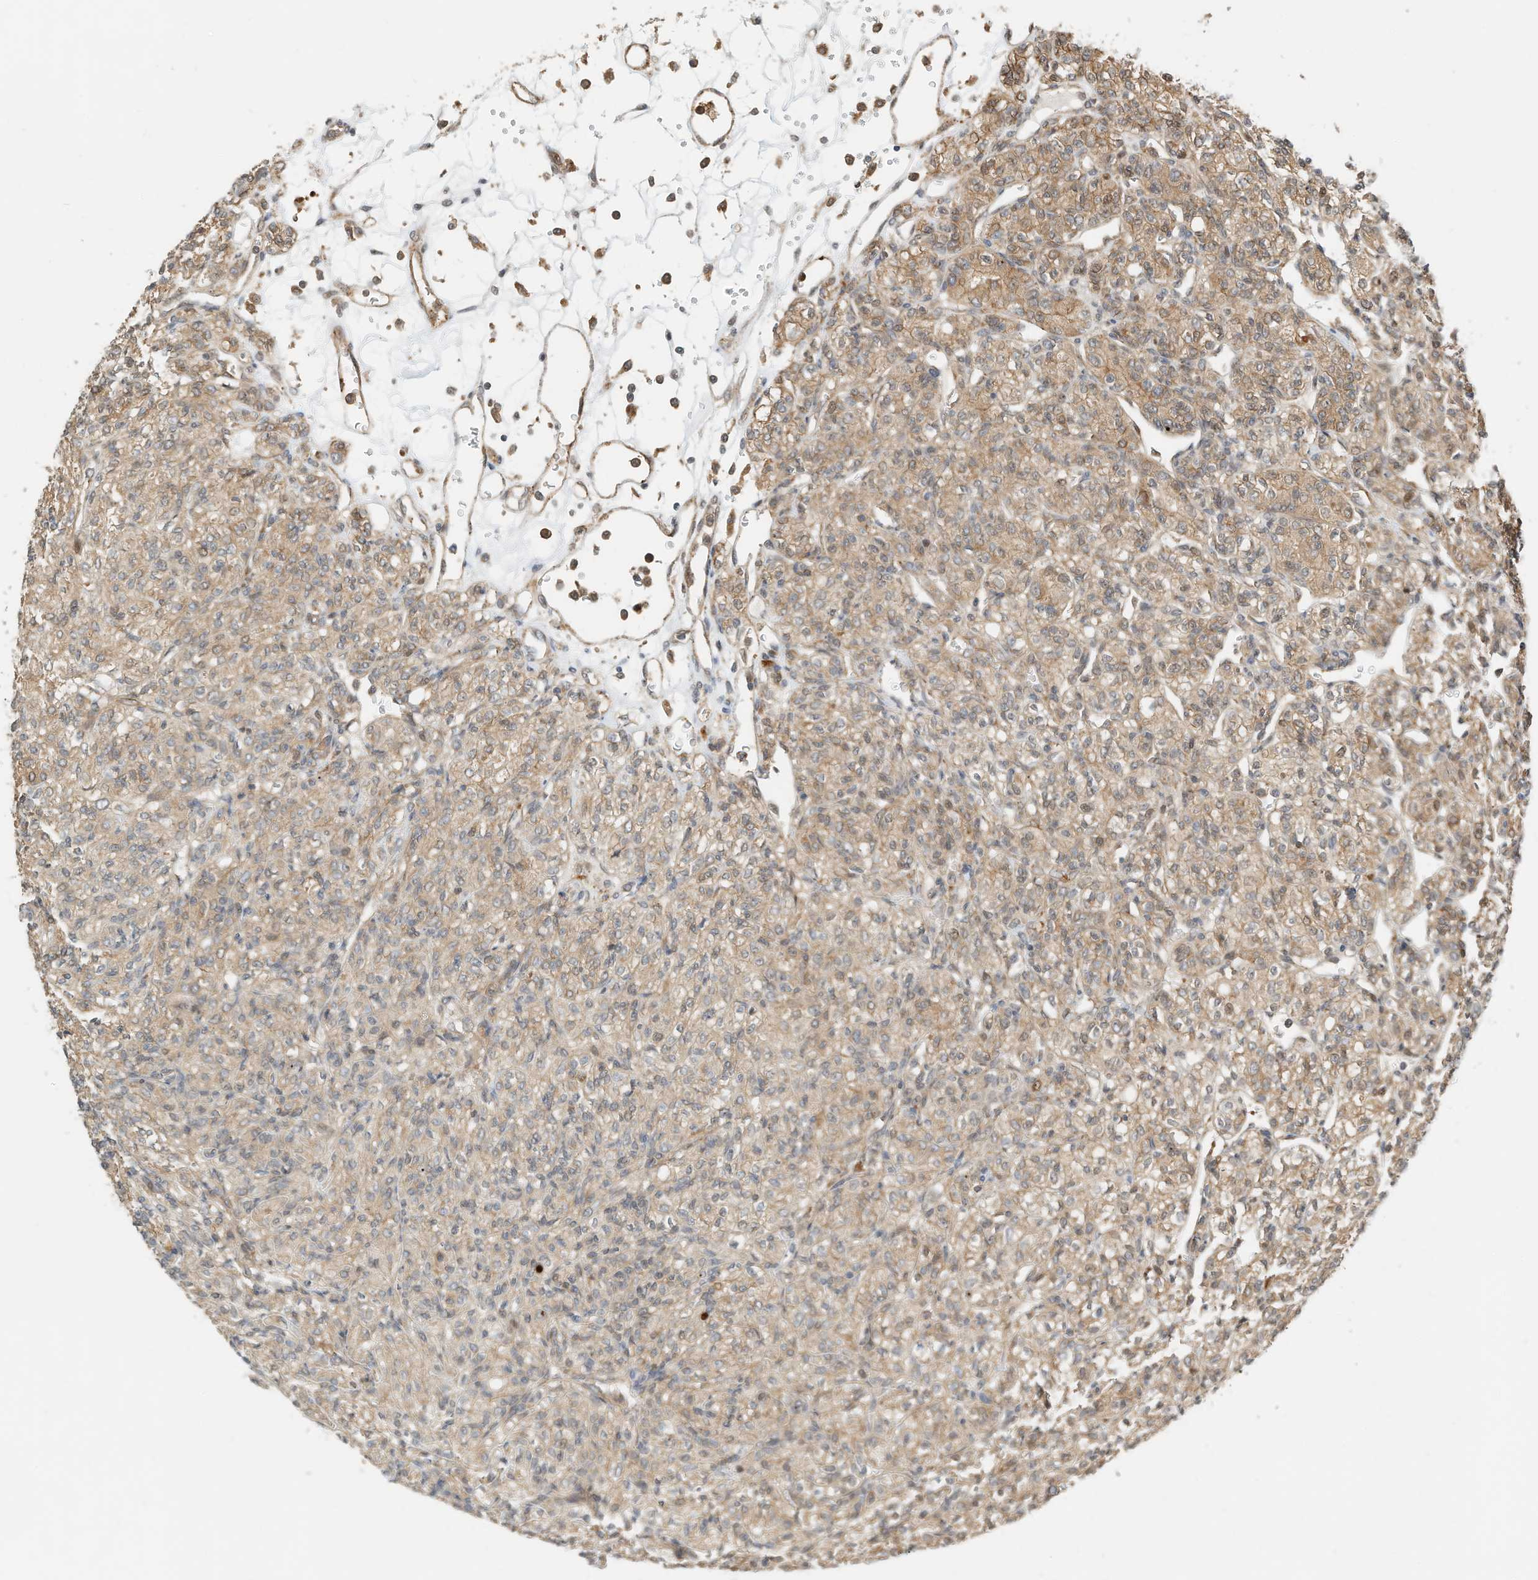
{"staining": {"intensity": "moderate", "quantity": ">75%", "location": "cytoplasmic/membranous"}, "tissue": "renal cancer", "cell_type": "Tumor cells", "image_type": "cancer", "snomed": [{"axis": "morphology", "description": "Adenocarcinoma, NOS"}, {"axis": "topography", "description": "Kidney"}], "caption": "Immunohistochemistry (IHC) histopathology image of neoplastic tissue: adenocarcinoma (renal) stained using IHC shows medium levels of moderate protein expression localized specifically in the cytoplasmic/membranous of tumor cells, appearing as a cytoplasmic/membranous brown color.", "gene": "CPAMD8", "patient": {"sex": "male", "age": 77}}